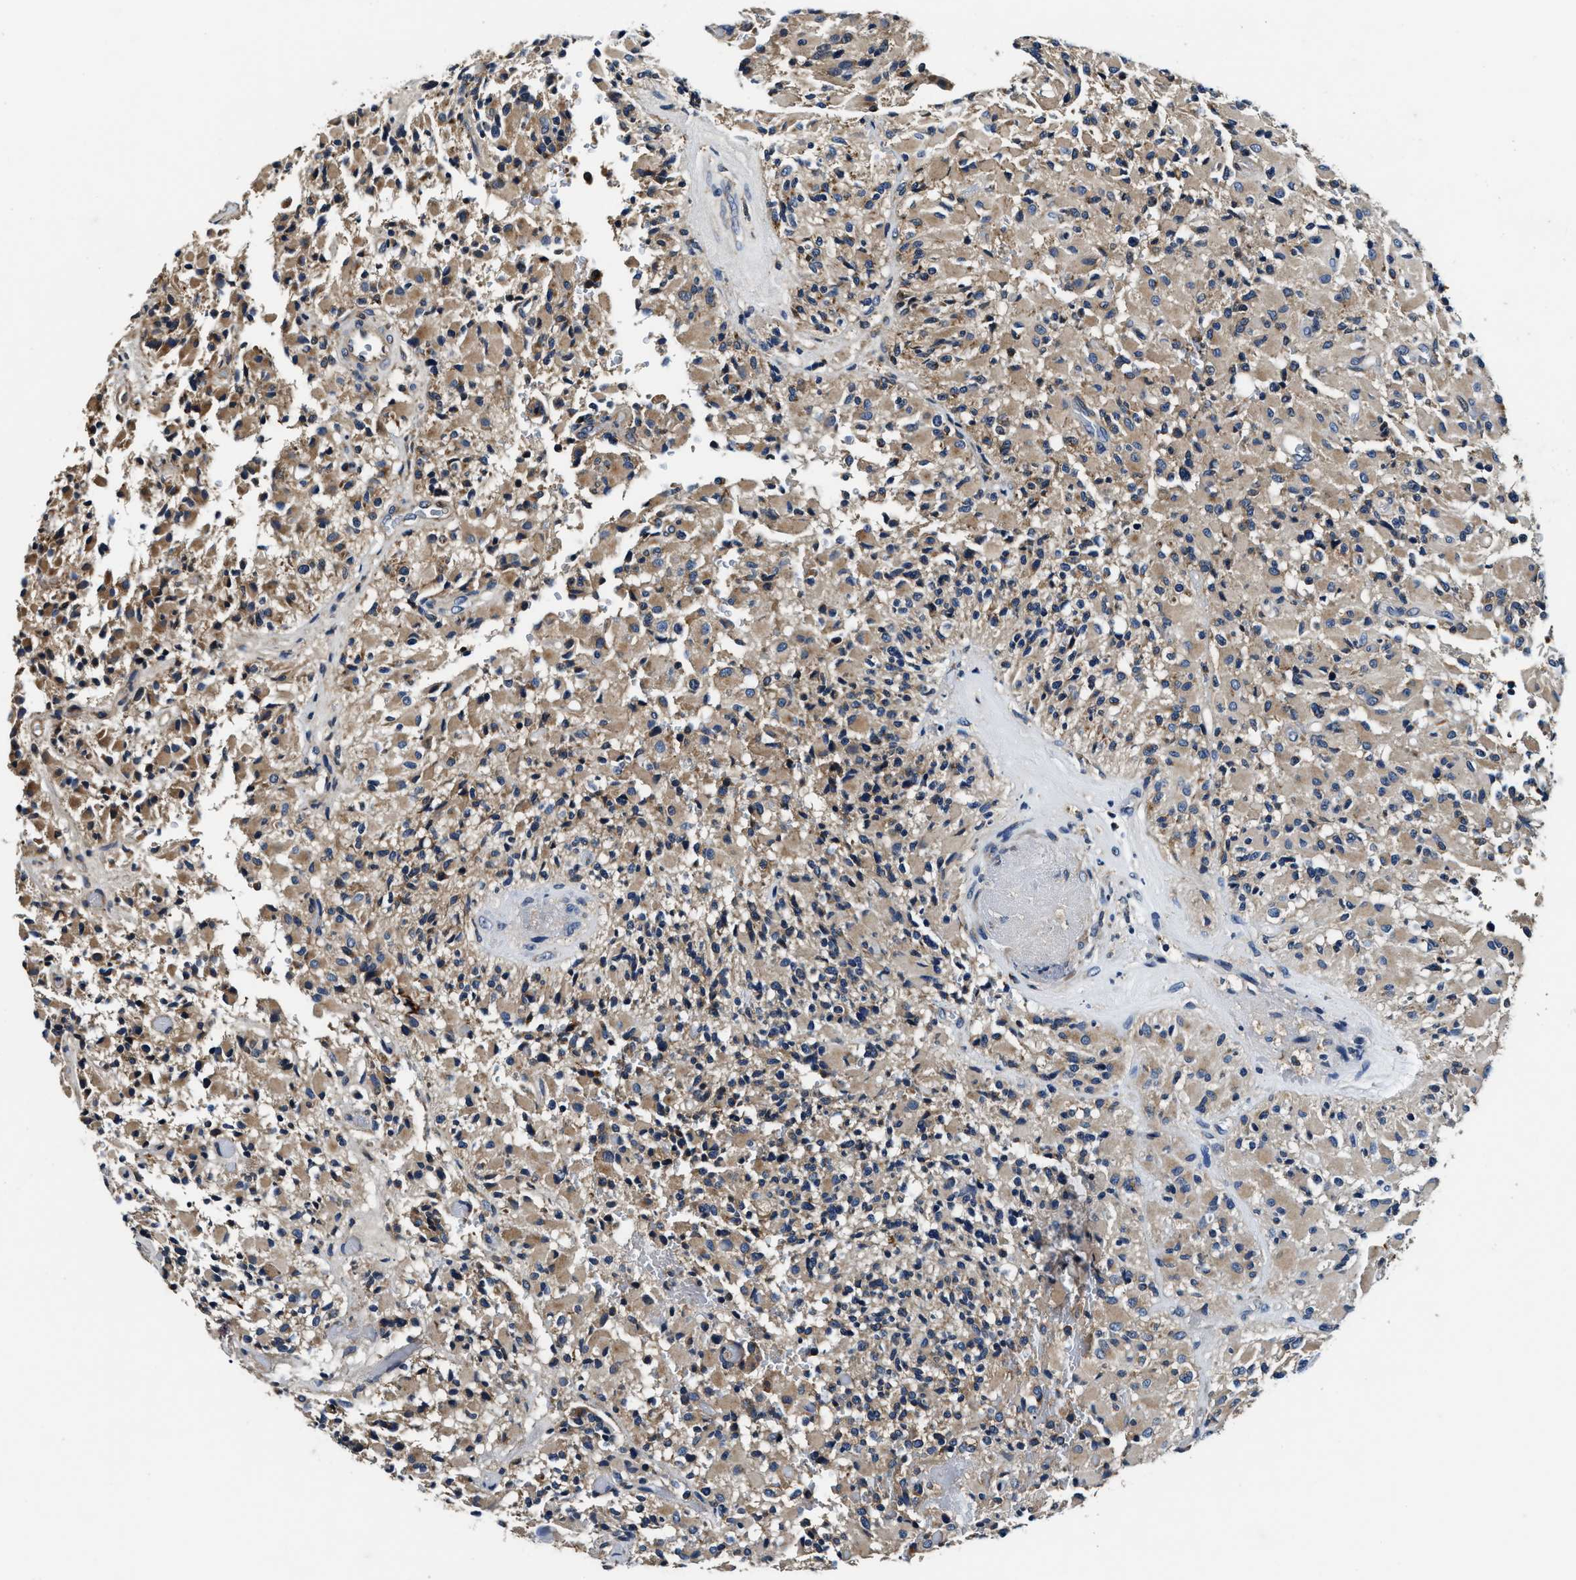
{"staining": {"intensity": "weak", "quantity": ">75%", "location": "cytoplasmic/membranous"}, "tissue": "glioma", "cell_type": "Tumor cells", "image_type": "cancer", "snomed": [{"axis": "morphology", "description": "Glioma, malignant, High grade"}, {"axis": "topography", "description": "Brain"}], "caption": "Immunohistochemical staining of glioma exhibits weak cytoplasmic/membranous protein staining in approximately >75% of tumor cells. Immunohistochemistry (ihc) stains the protein of interest in brown and the nuclei are stained blue.", "gene": "PI4KB", "patient": {"sex": "male", "age": 71}}